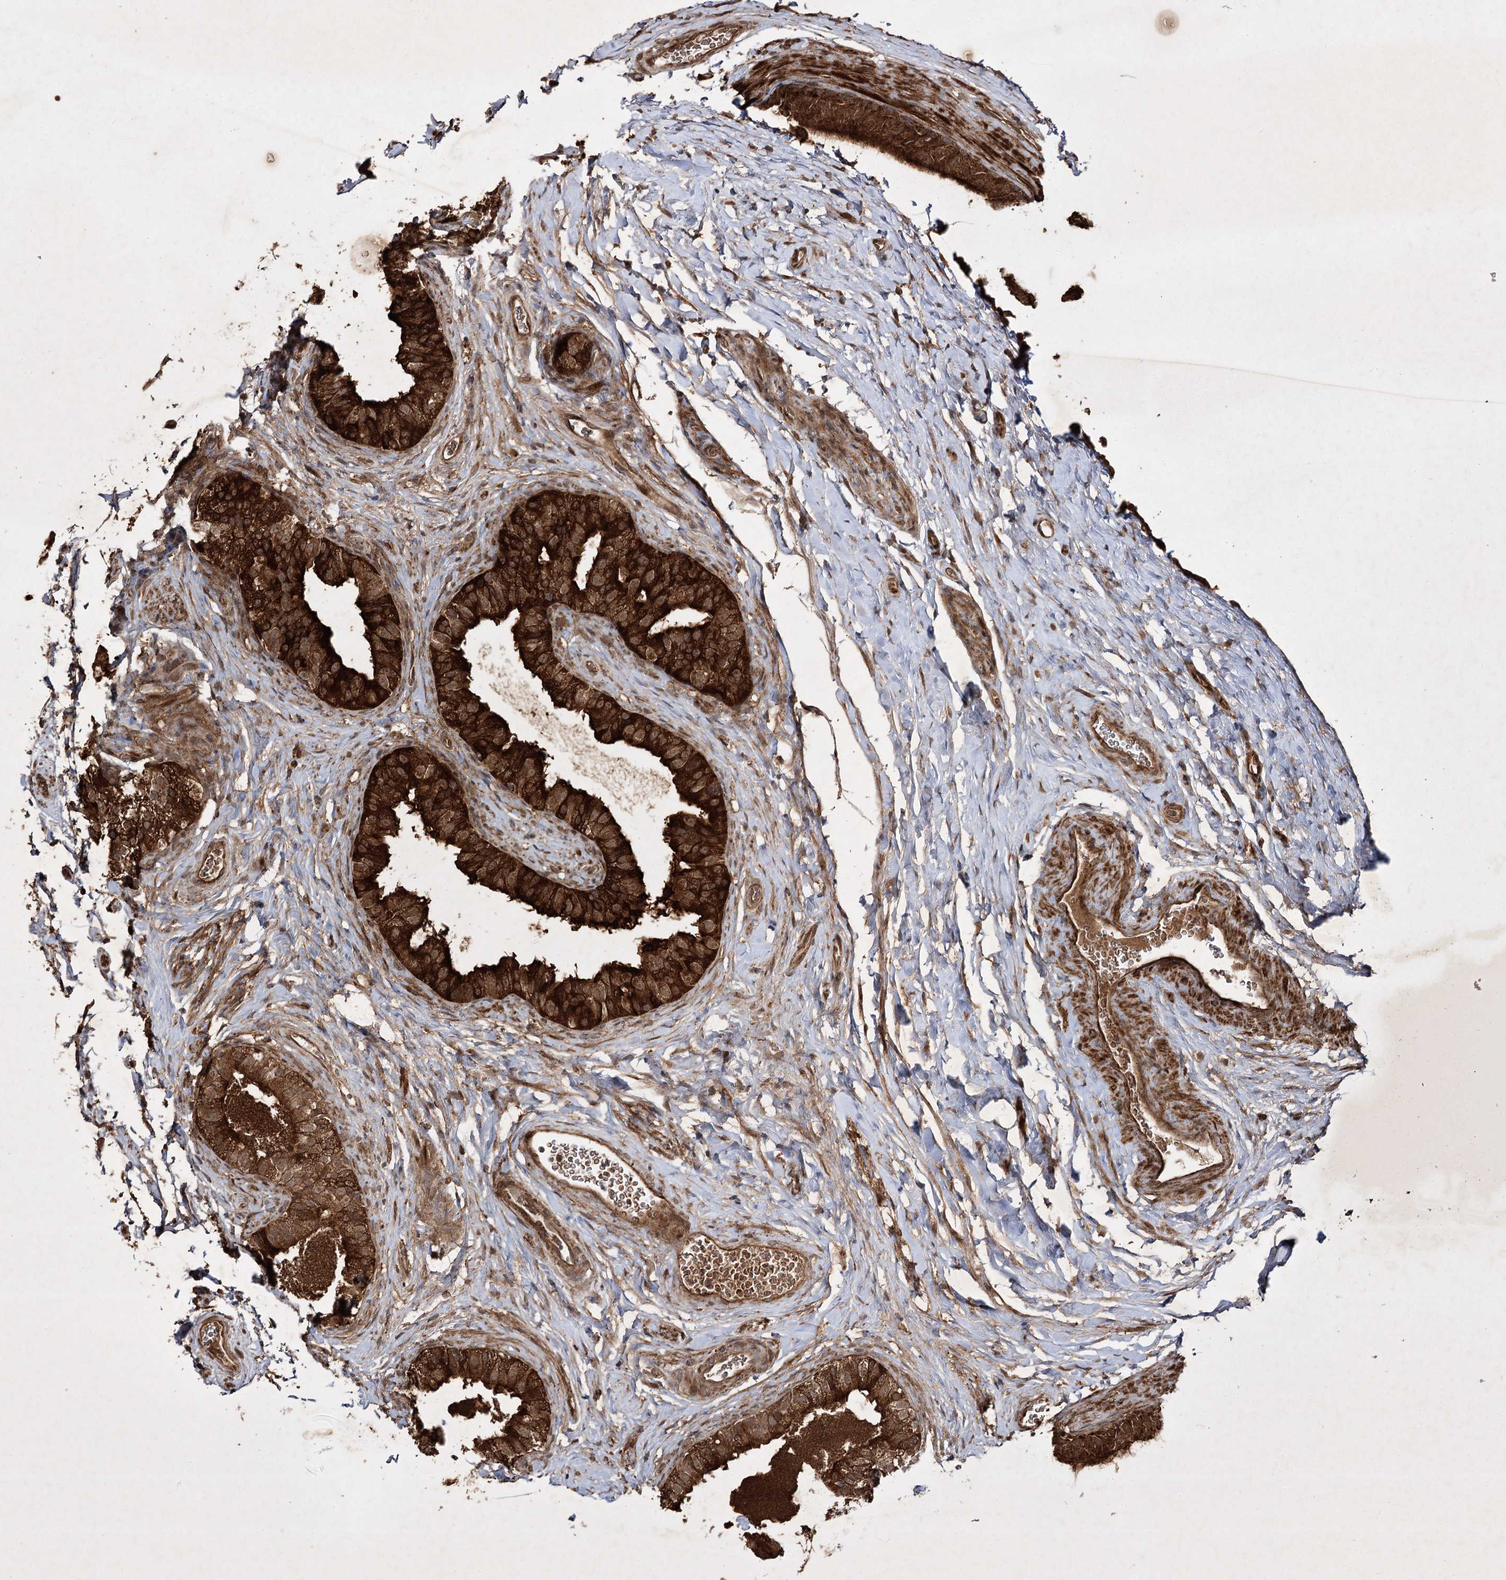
{"staining": {"intensity": "strong", "quantity": ">75%", "location": "cytoplasmic/membranous"}, "tissue": "epididymis", "cell_type": "Glandular cells", "image_type": "normal", "snomed": [{"axis": "morphology", "description": "Normal tissue, NOS"}, {"axis": "topography", "description": "Epididymis"}], "caption": "Approximately >75% of glandular cells in unremarkable epididymis demonstrate strong cytoplasmic/membranous protein expression as visualized by brown immunohistochemical staining.", "gene": "DNAJC13", "patient": {"sex": "male", "age": 49}}